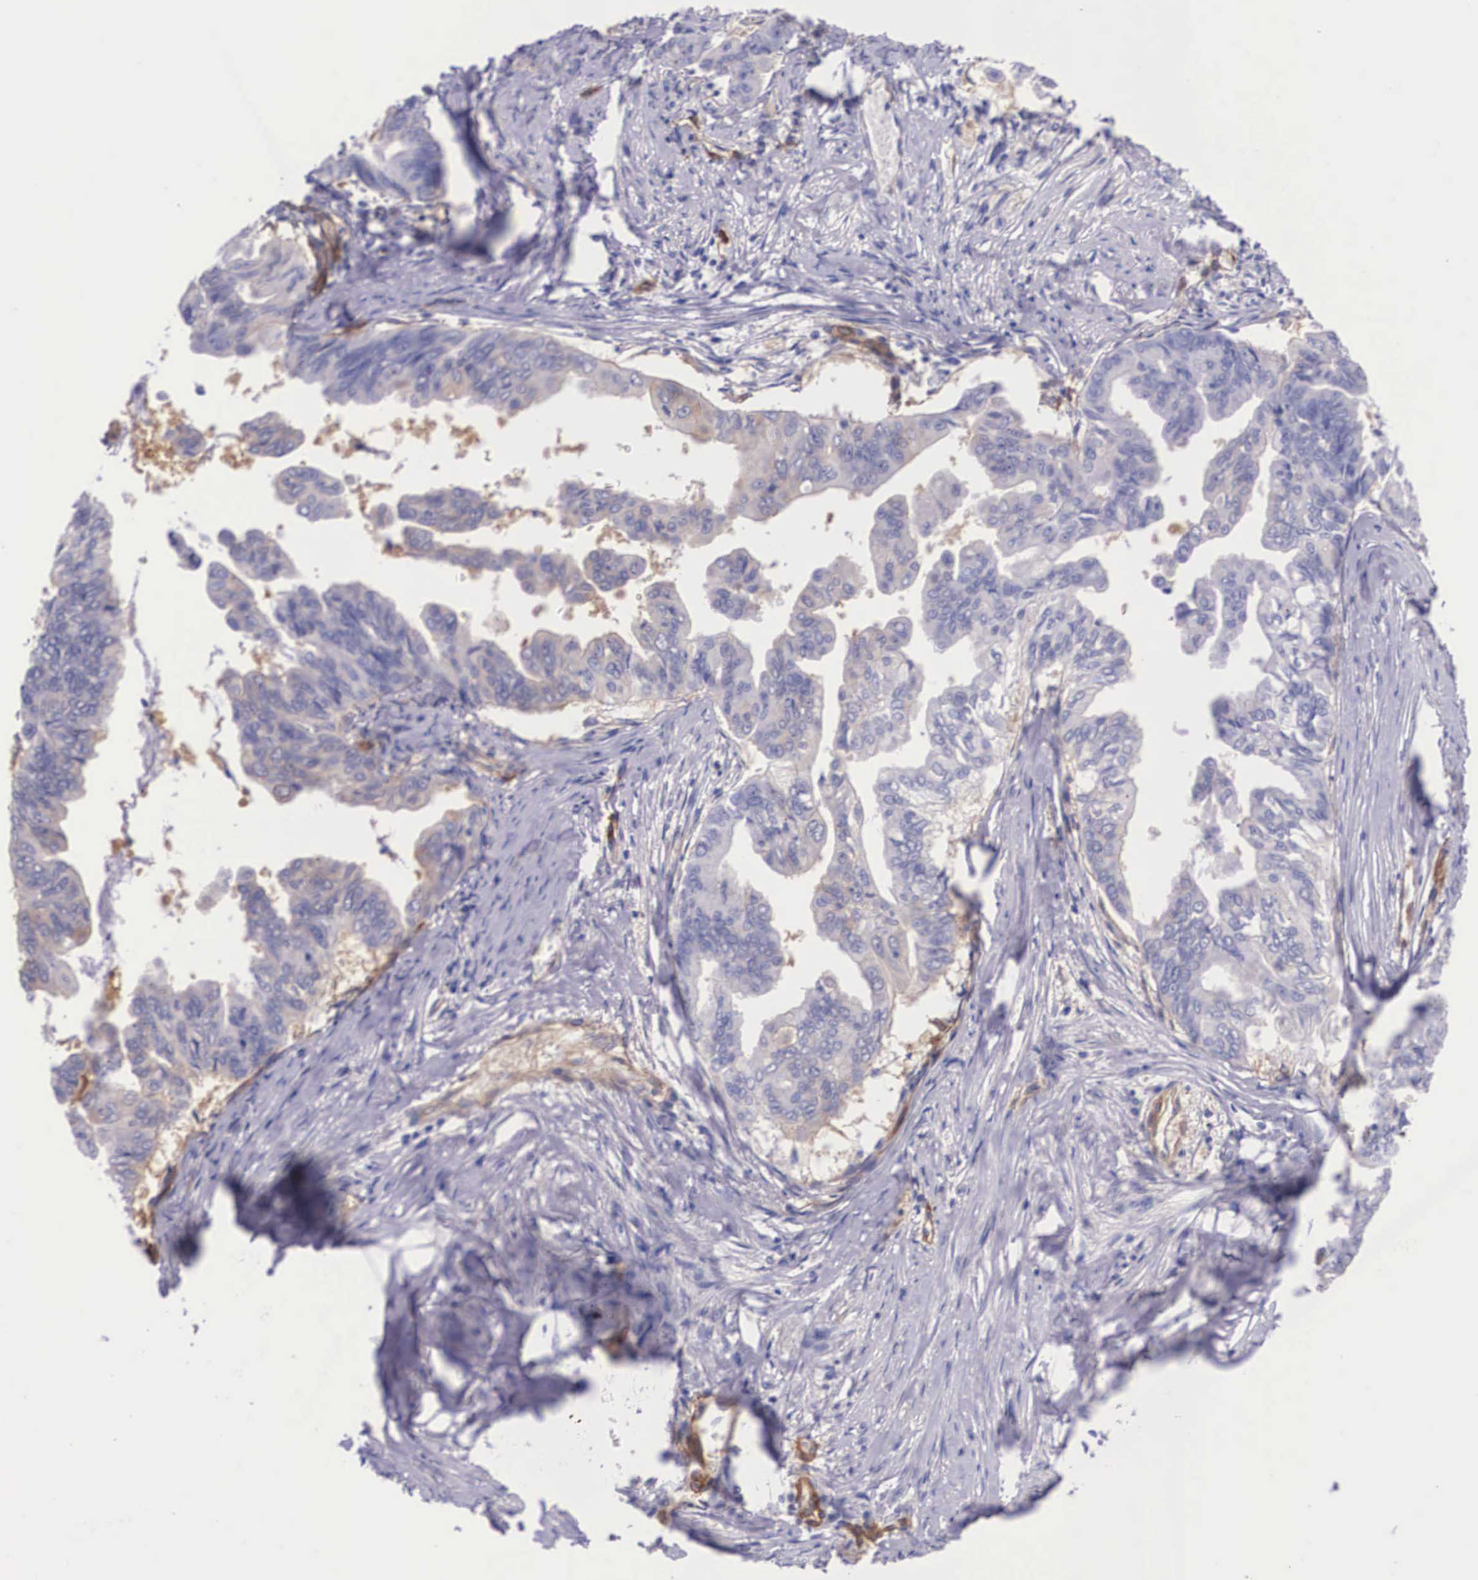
{"staining": {"intensity": "moderate", "quantity": "<25%", "location": "cytoplasmic/membranous"}, "tissue": "stomach cancer", "cell_type": "Tumor cells", "image_type": "cancer", "snomed": [{"axis": "morphology", "description": "Adenocarcinoma, NOS"}, {"axis": "topography", "description": "Stomach, upper"}], "caption": "Immunohistochemical staining of stomach cancer (adenocarcinoma) reveals low levels of moderate cytoplasmic/membranous staining in about <25% of tumor cells.", "gene": "BCAR1", "patient": {"sex": "male", "age": 80}}